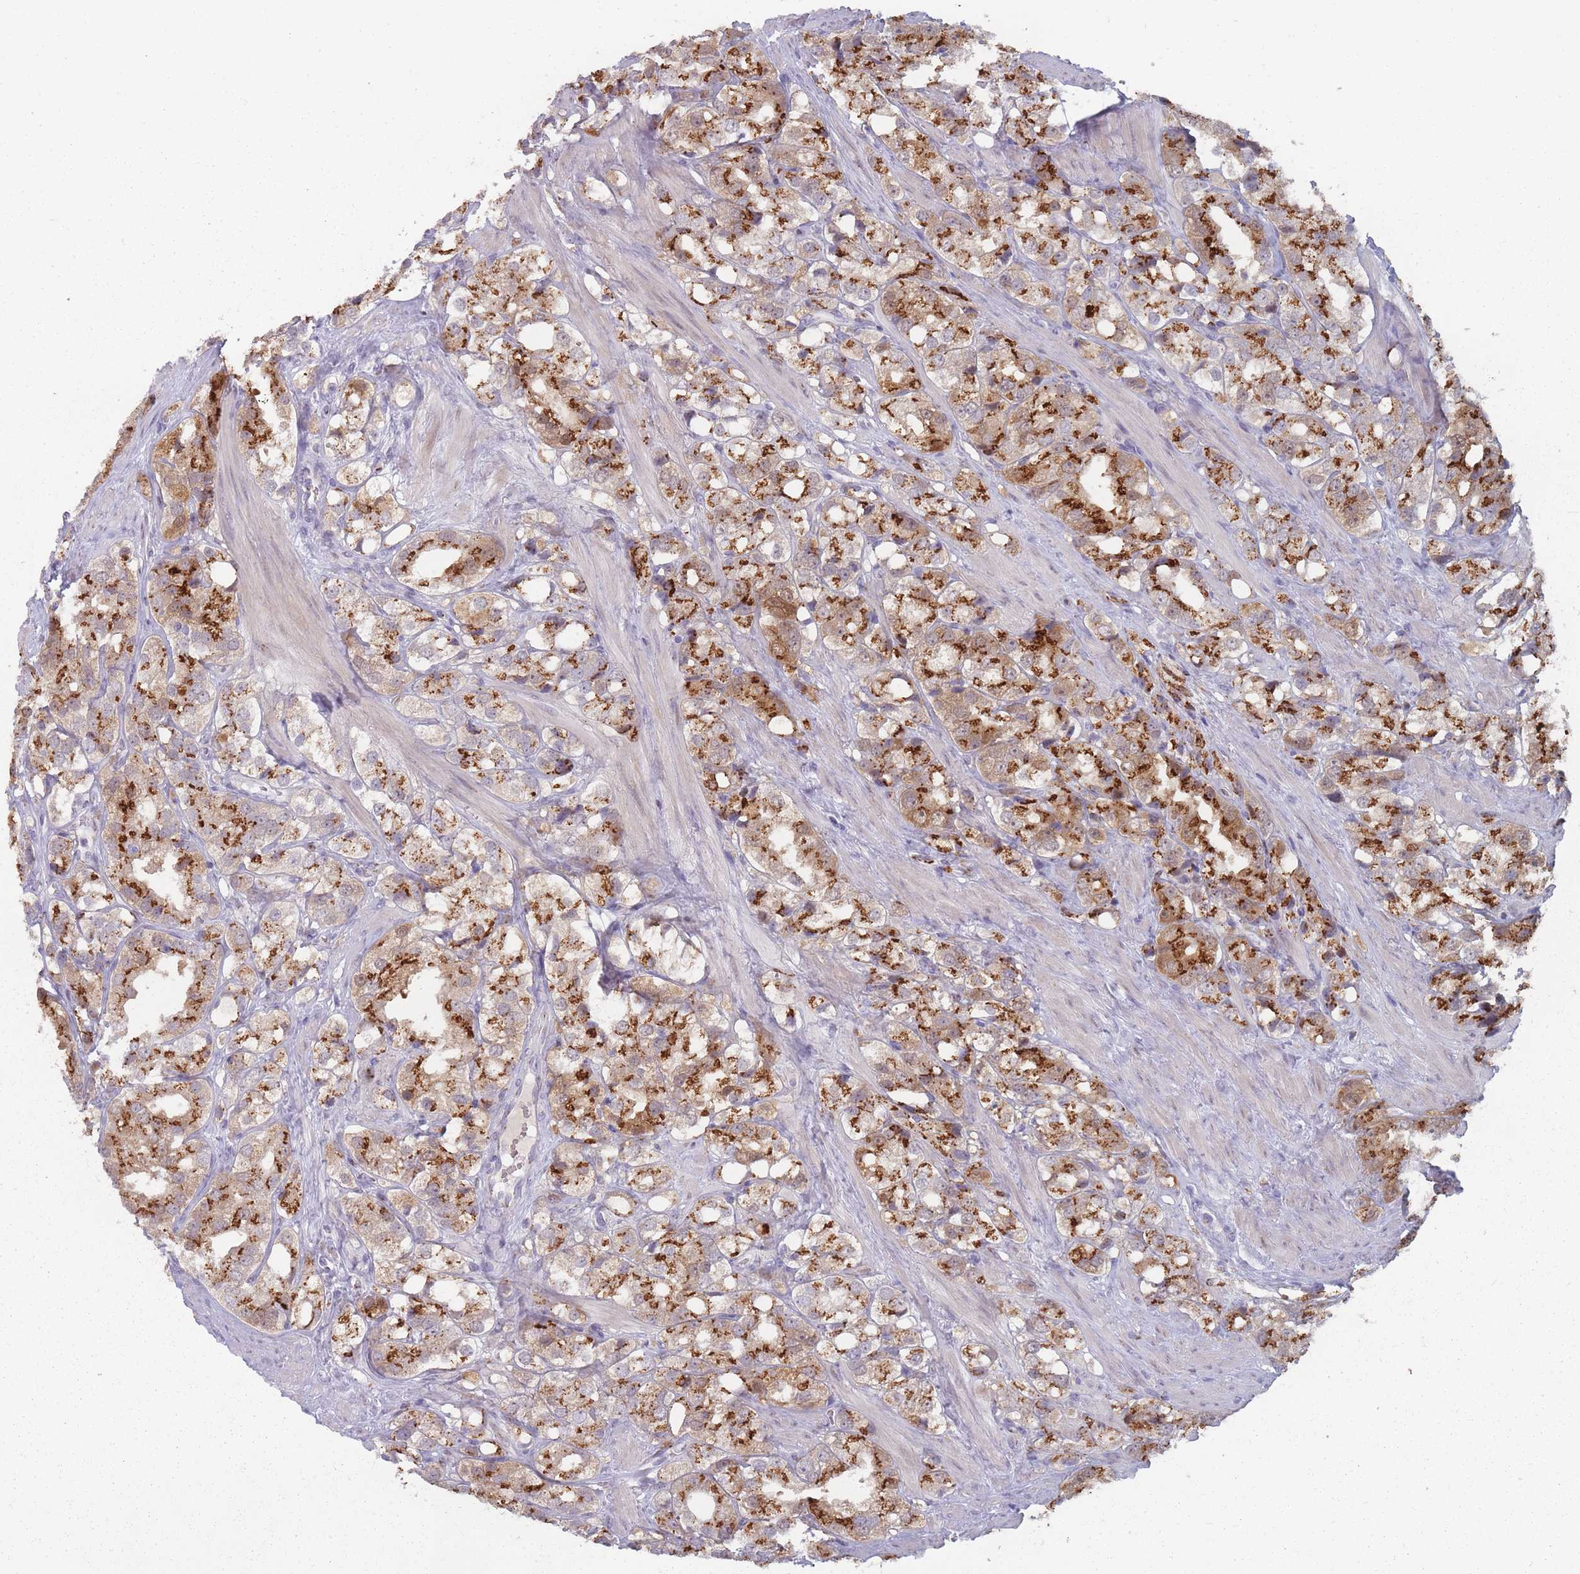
{"staining": {"intensity": "strong", "quantity": ">75%", "location": "cytoplasmic/membranous"}, "tissue": "prostate cancer", "cell_type": "Tumor cells", "image_type": "cancer", "snomed": [{"axis": "morphology", "description": "Adenocarcinoma, NOS"}, {"axis": "topography", "description": "Prostate"}], "caption": "This is an image of immunohistochemistry (IHC) staining of prostate cancer (adenocarcinoma), which shows strong staining in the cytoplasmic/membranous of tumor cells.", "gene": "MAN1B1", "patient": {"sex": "male", "age": 79}}